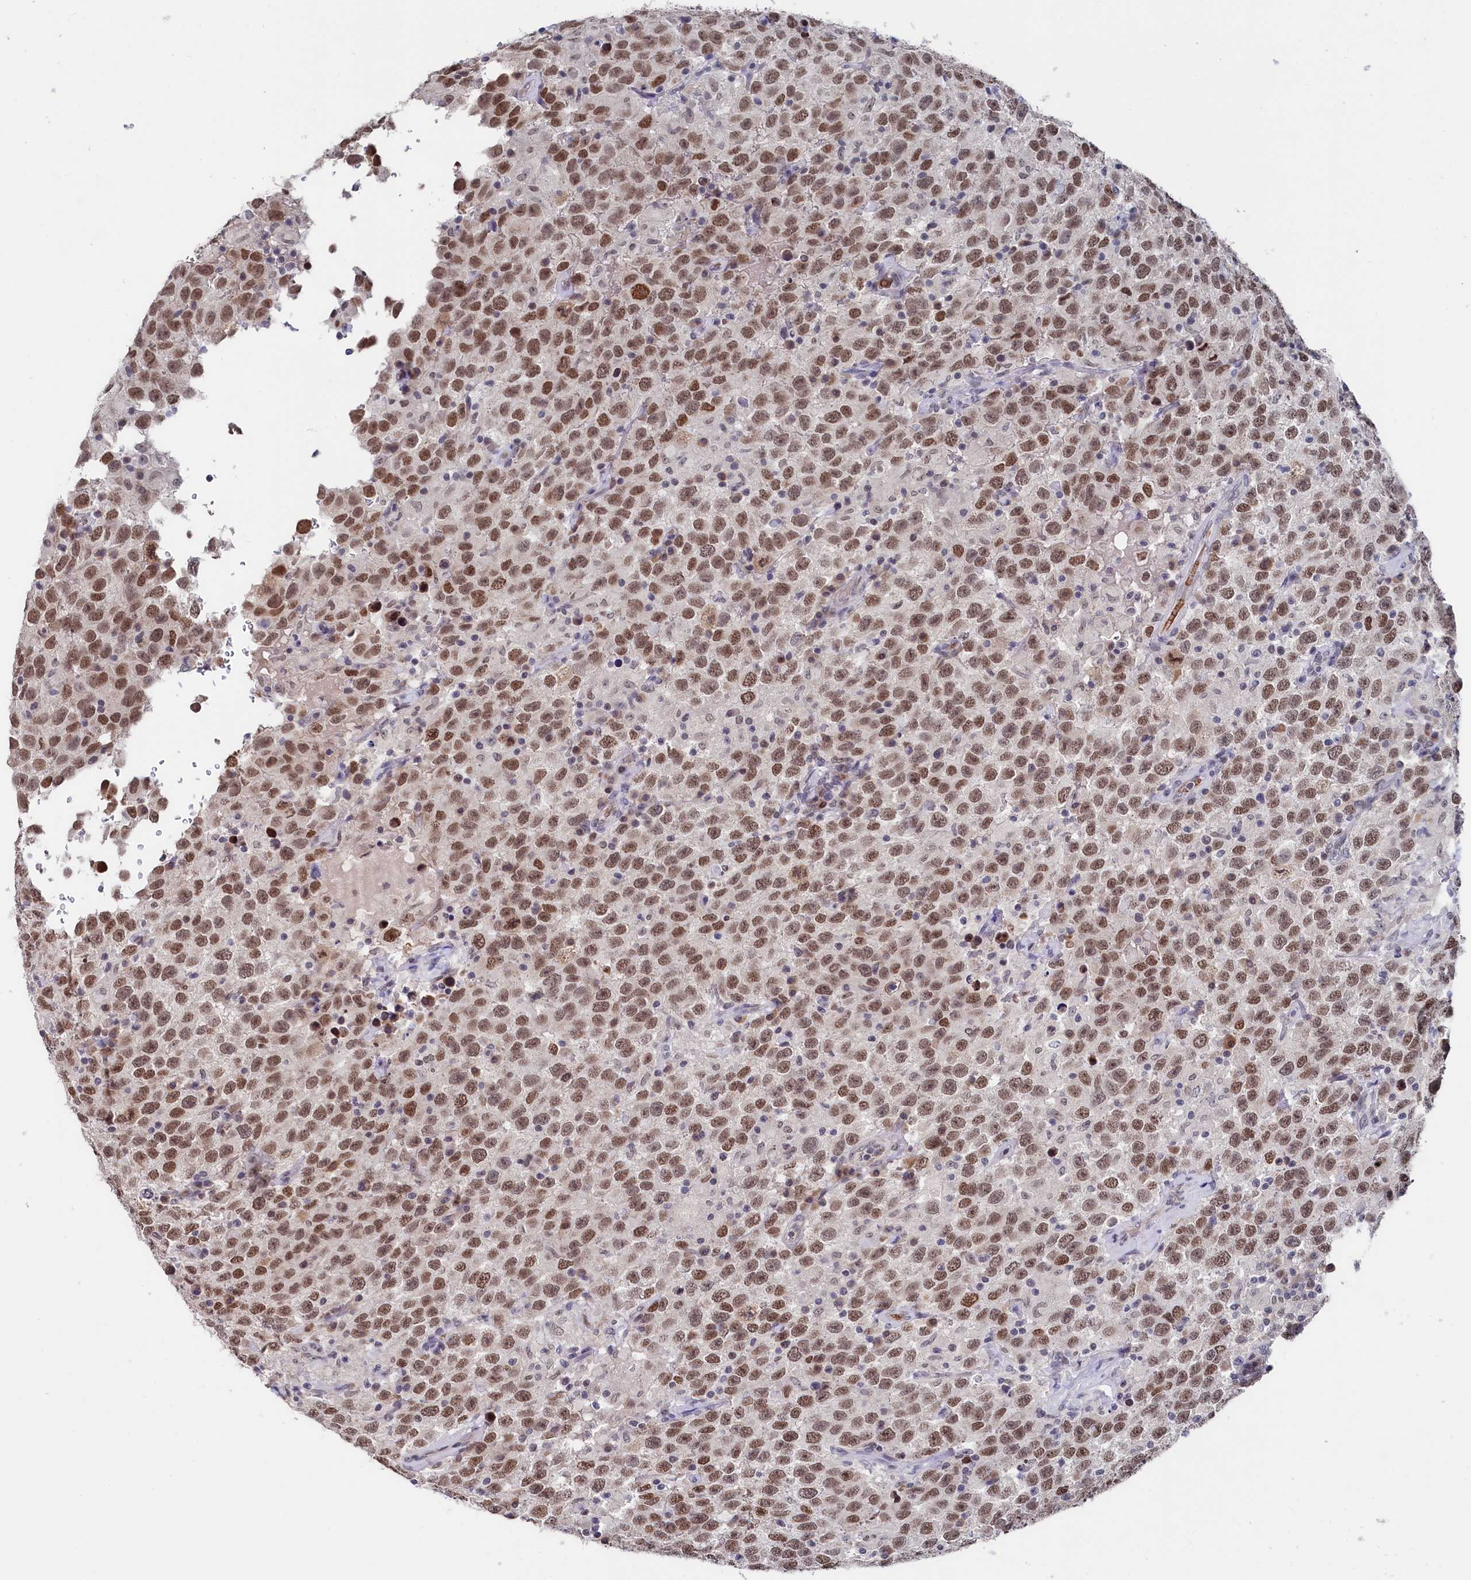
{"staining": {"intensity": "moderate", "quantity": ">75%", "location": "nuclear"}, "tissue": "testis cancer", "cell_type": "Tumor cells", "image_type": "cancer", "snomed": [{"axis": "morphology", "description": "Seminoma, NOS"}, {"axis": "topography", "description": "Testis"}], "caption": "Testis cancer (seminoma) was stained to show a protein in brown. There is medium levels of moderate nuclear positivity in about >75% of tumor cells.", "gene": "TIGD4", "patient": {"sex": "male", "age": 41}}